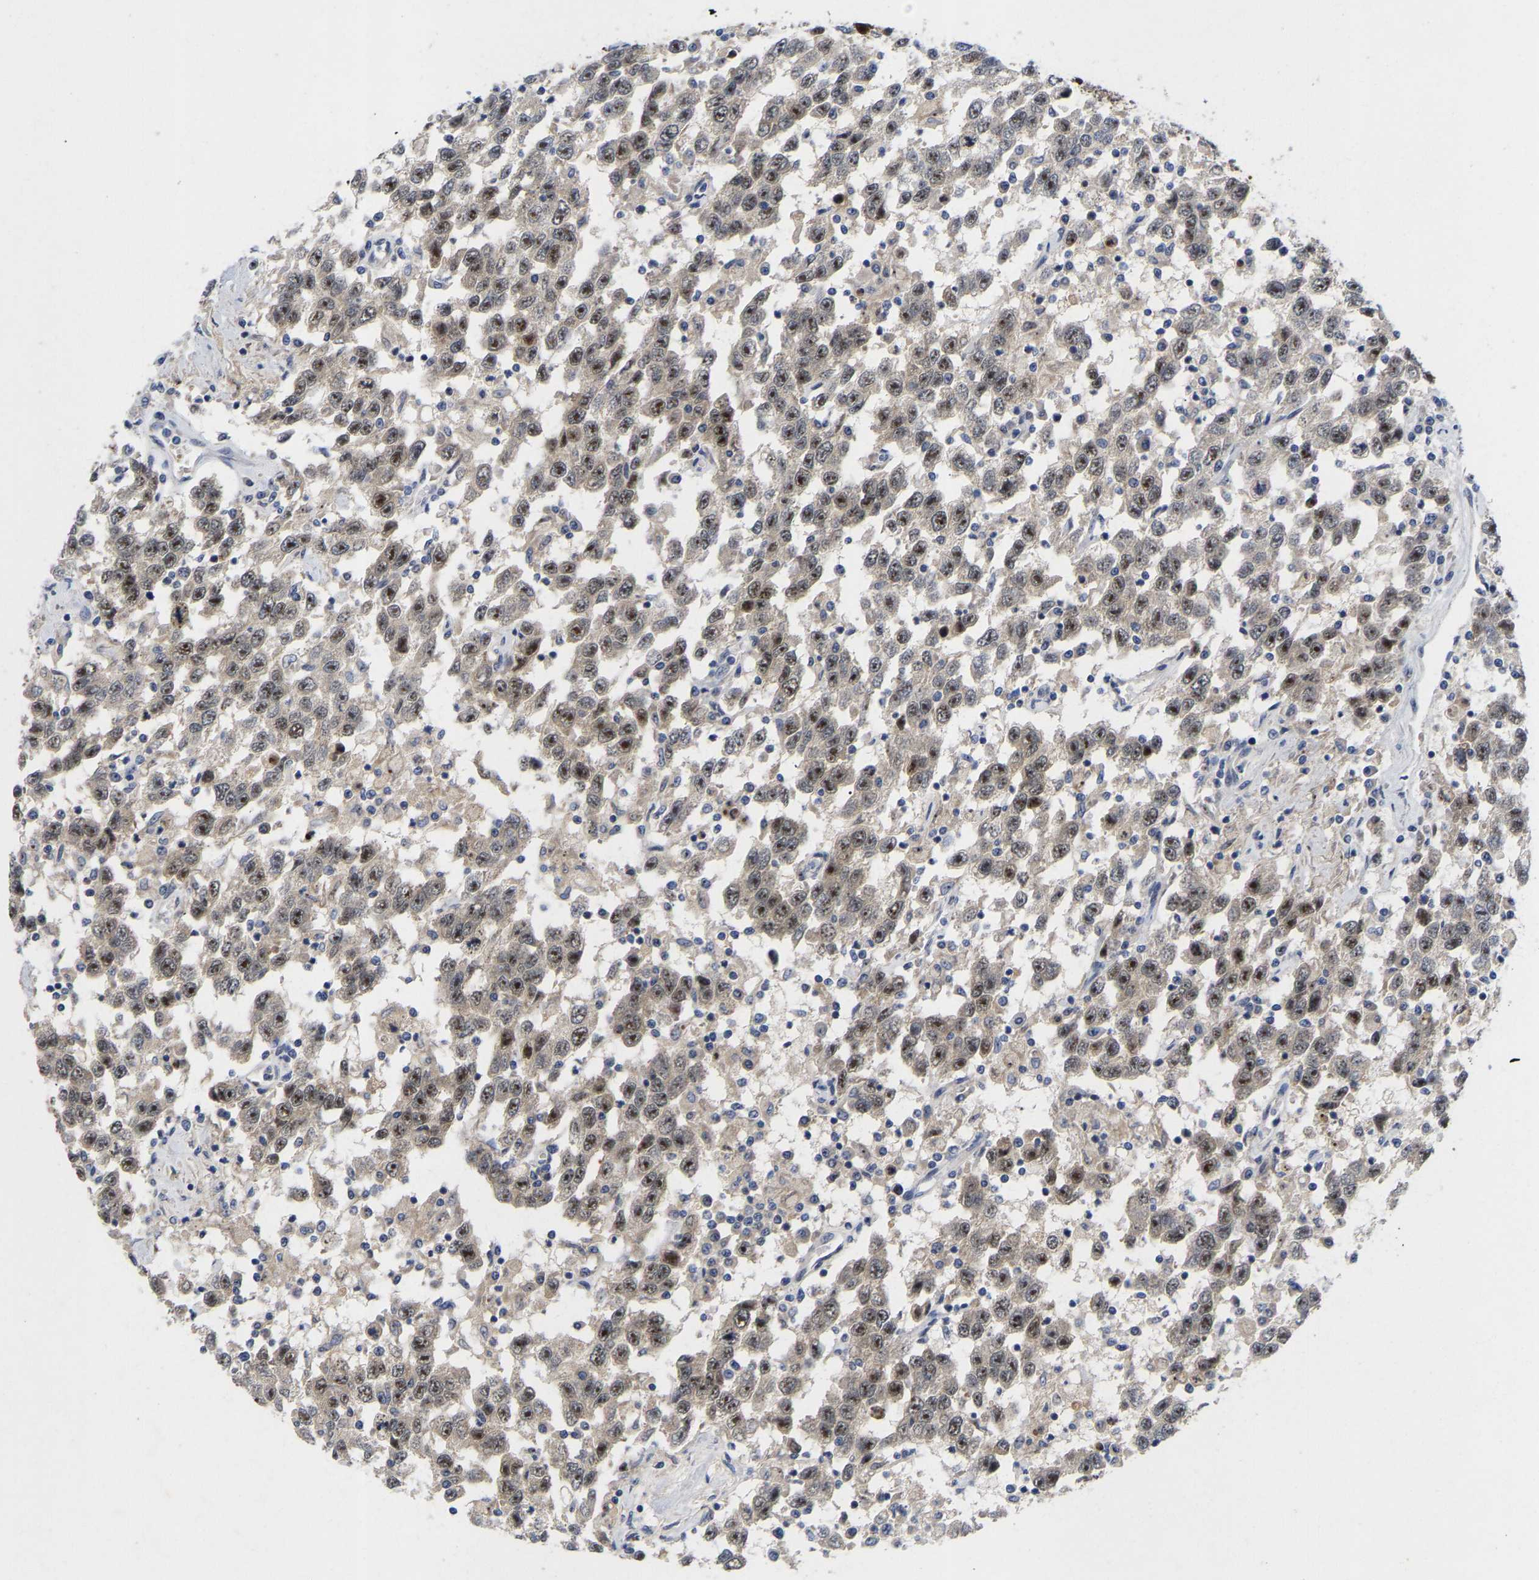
{"staining": {"intensity": "weak", "quantity": ">75%", "location": "nuclear"}, "tissue": "testis cancer", "cell_type": "Tumor cells", "image_type": "cancer", "snomed": [{"axis": "morphology", "description": "Seminoma, NOS"}, {"axis": "topography", "description": "Testis"}], "caption": "A low amount of weak nuclear positivity is appreciated in approximately >75% of tumor cells in seminoma (testis) tissue.", "gene": "NLE1", "patient": {"sex": "male", "age": 41}}